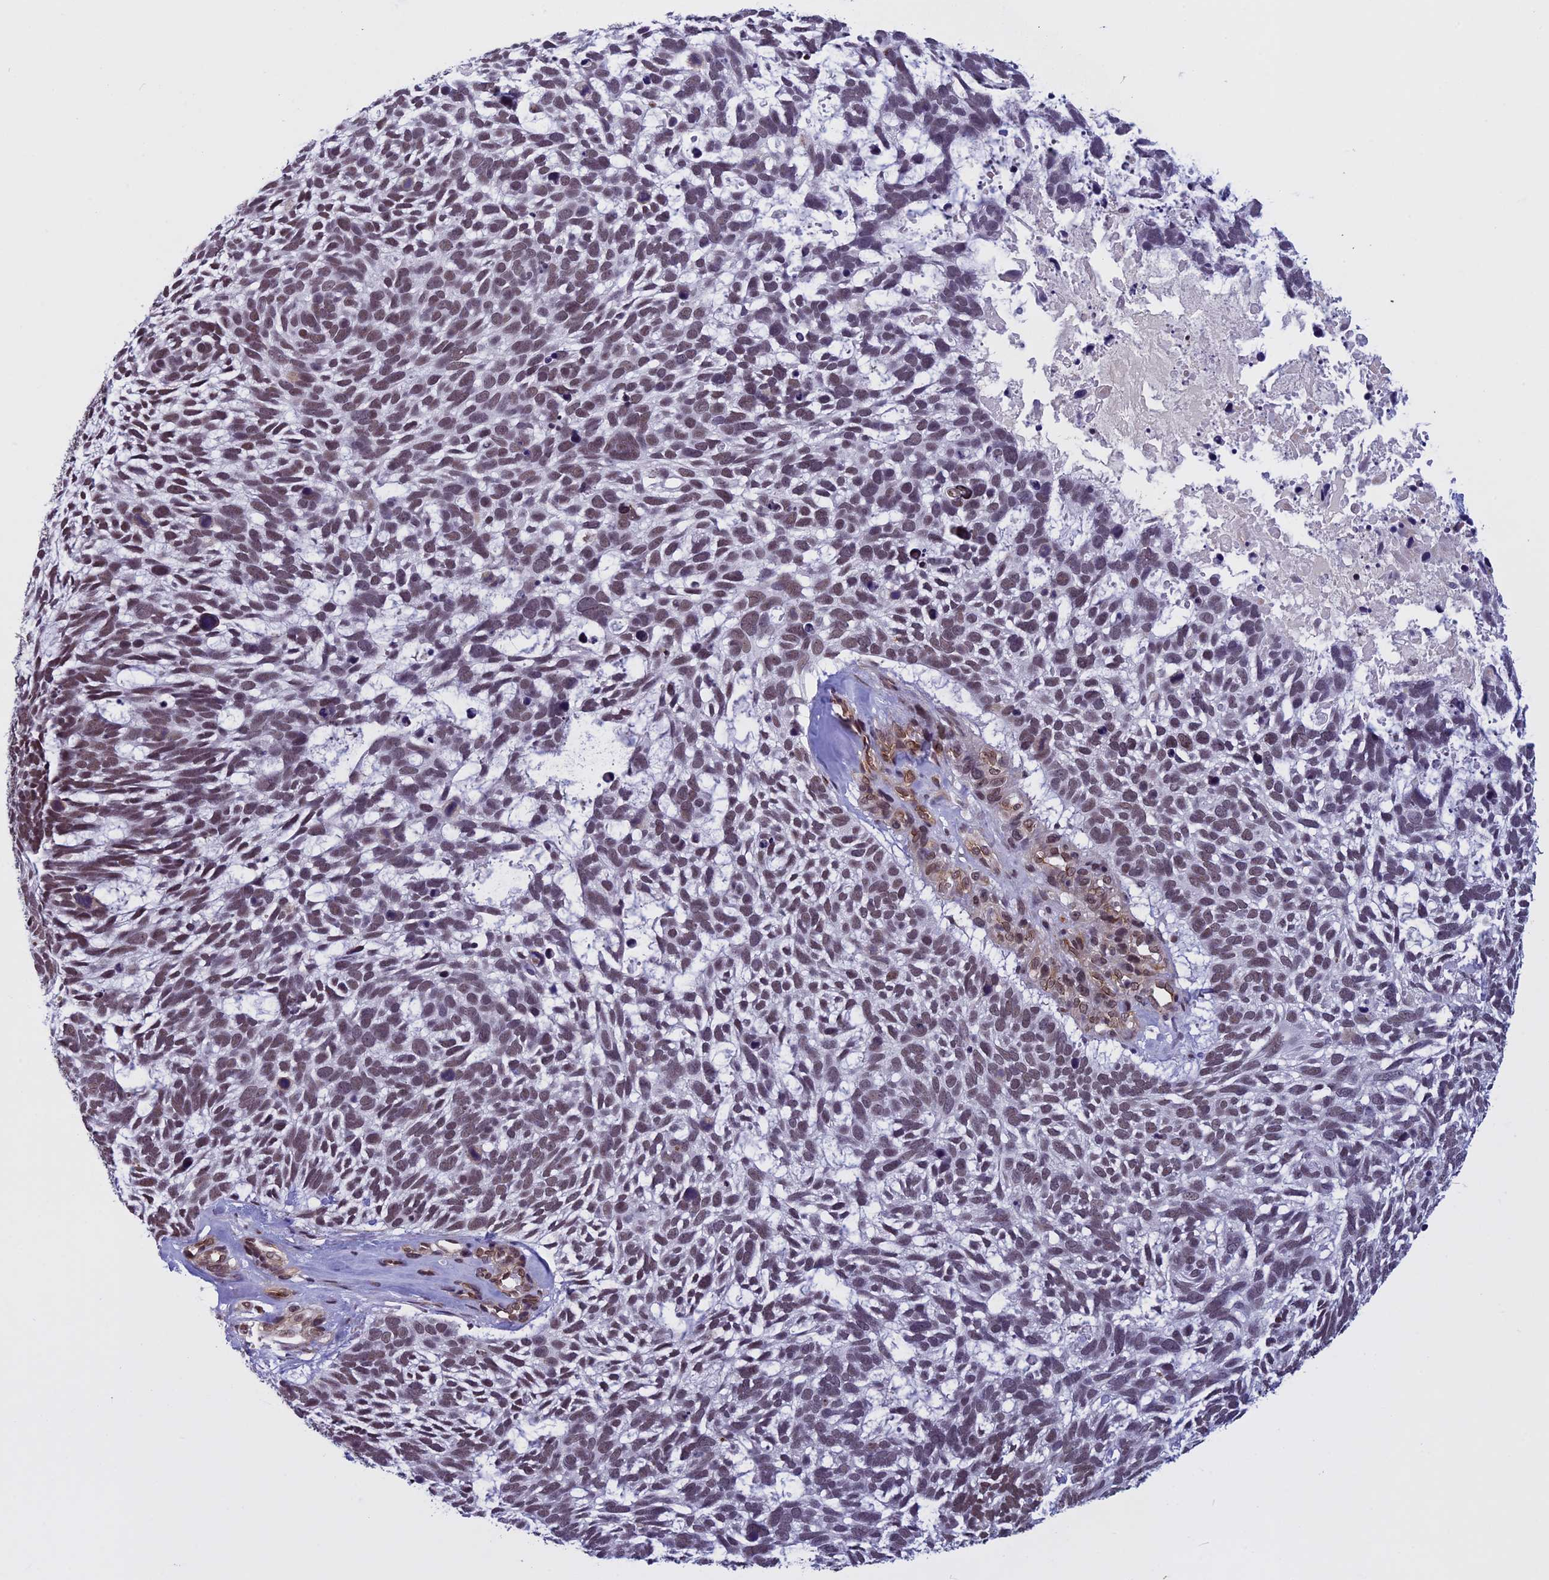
{"staining": {"intensity": "moderate", "quantity": ">75%", "location": "nuclear"}, "tissue": "skin cancer", "cell_type": "Tumor cells", "image_type": "cancer", "snomed": [{"axis": "morphology", "description": "Basal cell carcinoma"}, {"axis": "topography", "description": "Skin"}], "caption": "Tumor cells show moderate nuclear expression in about >75% of cells in skin basal cell carcinoma.", "gene": "NIPBL", "patient": {"sex": "male", "age": 88}}